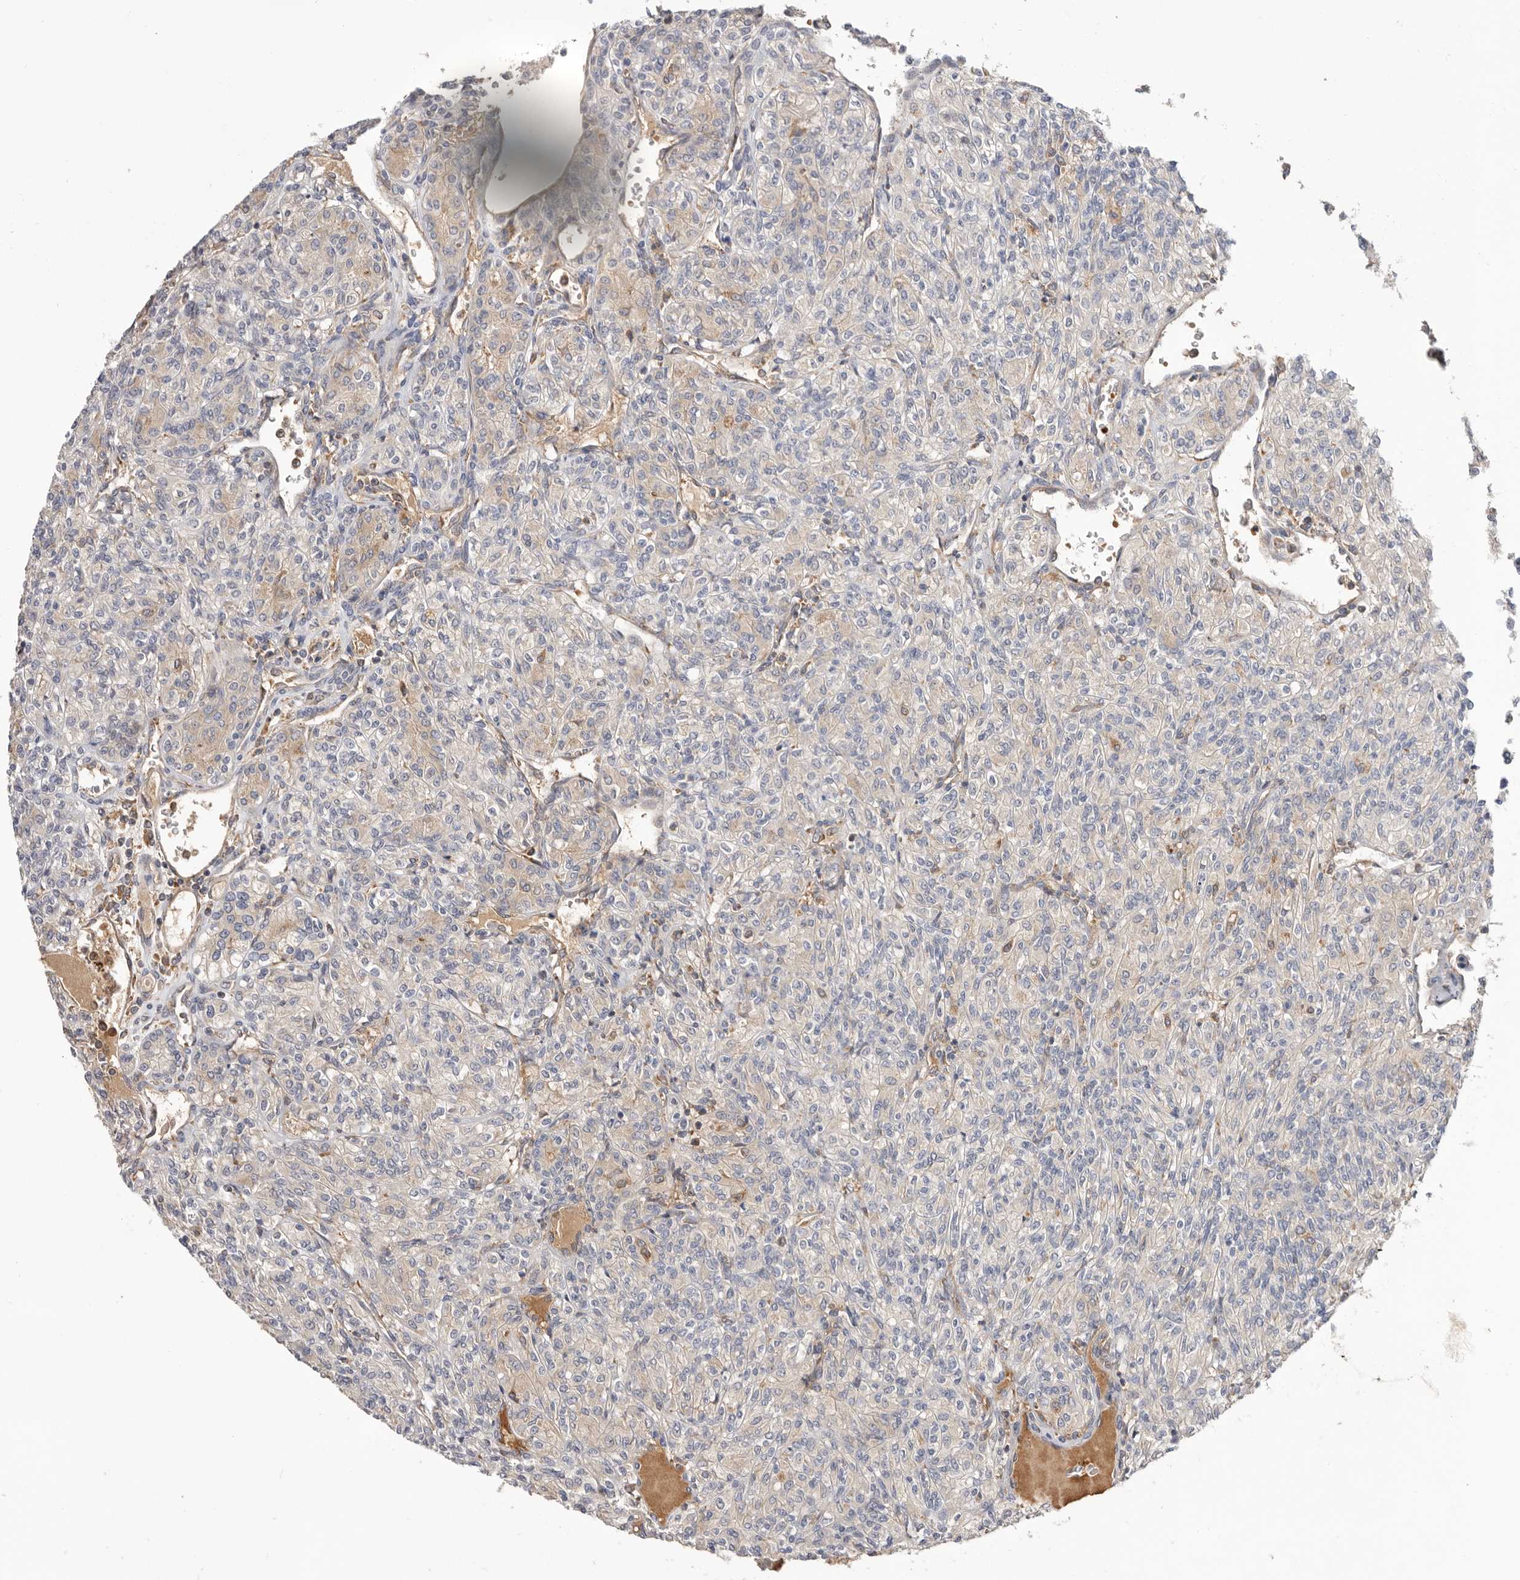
{"staining": {"intensity": "negative", "quantity": "none", "location": "none"}, "tissue": "renal cancer", "cell_type": "Tumor cells", "image_type": "cancer", "snomed": [{"axis": "morphology", "description": "Adenocarcinoma, NOS"}, {"axis": "topography", "description": "Kidney"}], "caption": "Tumor cells show no significant protein staining in renal cancer.", "gene": "RNF213", "patient": {"sex": "male", "age": 77}}